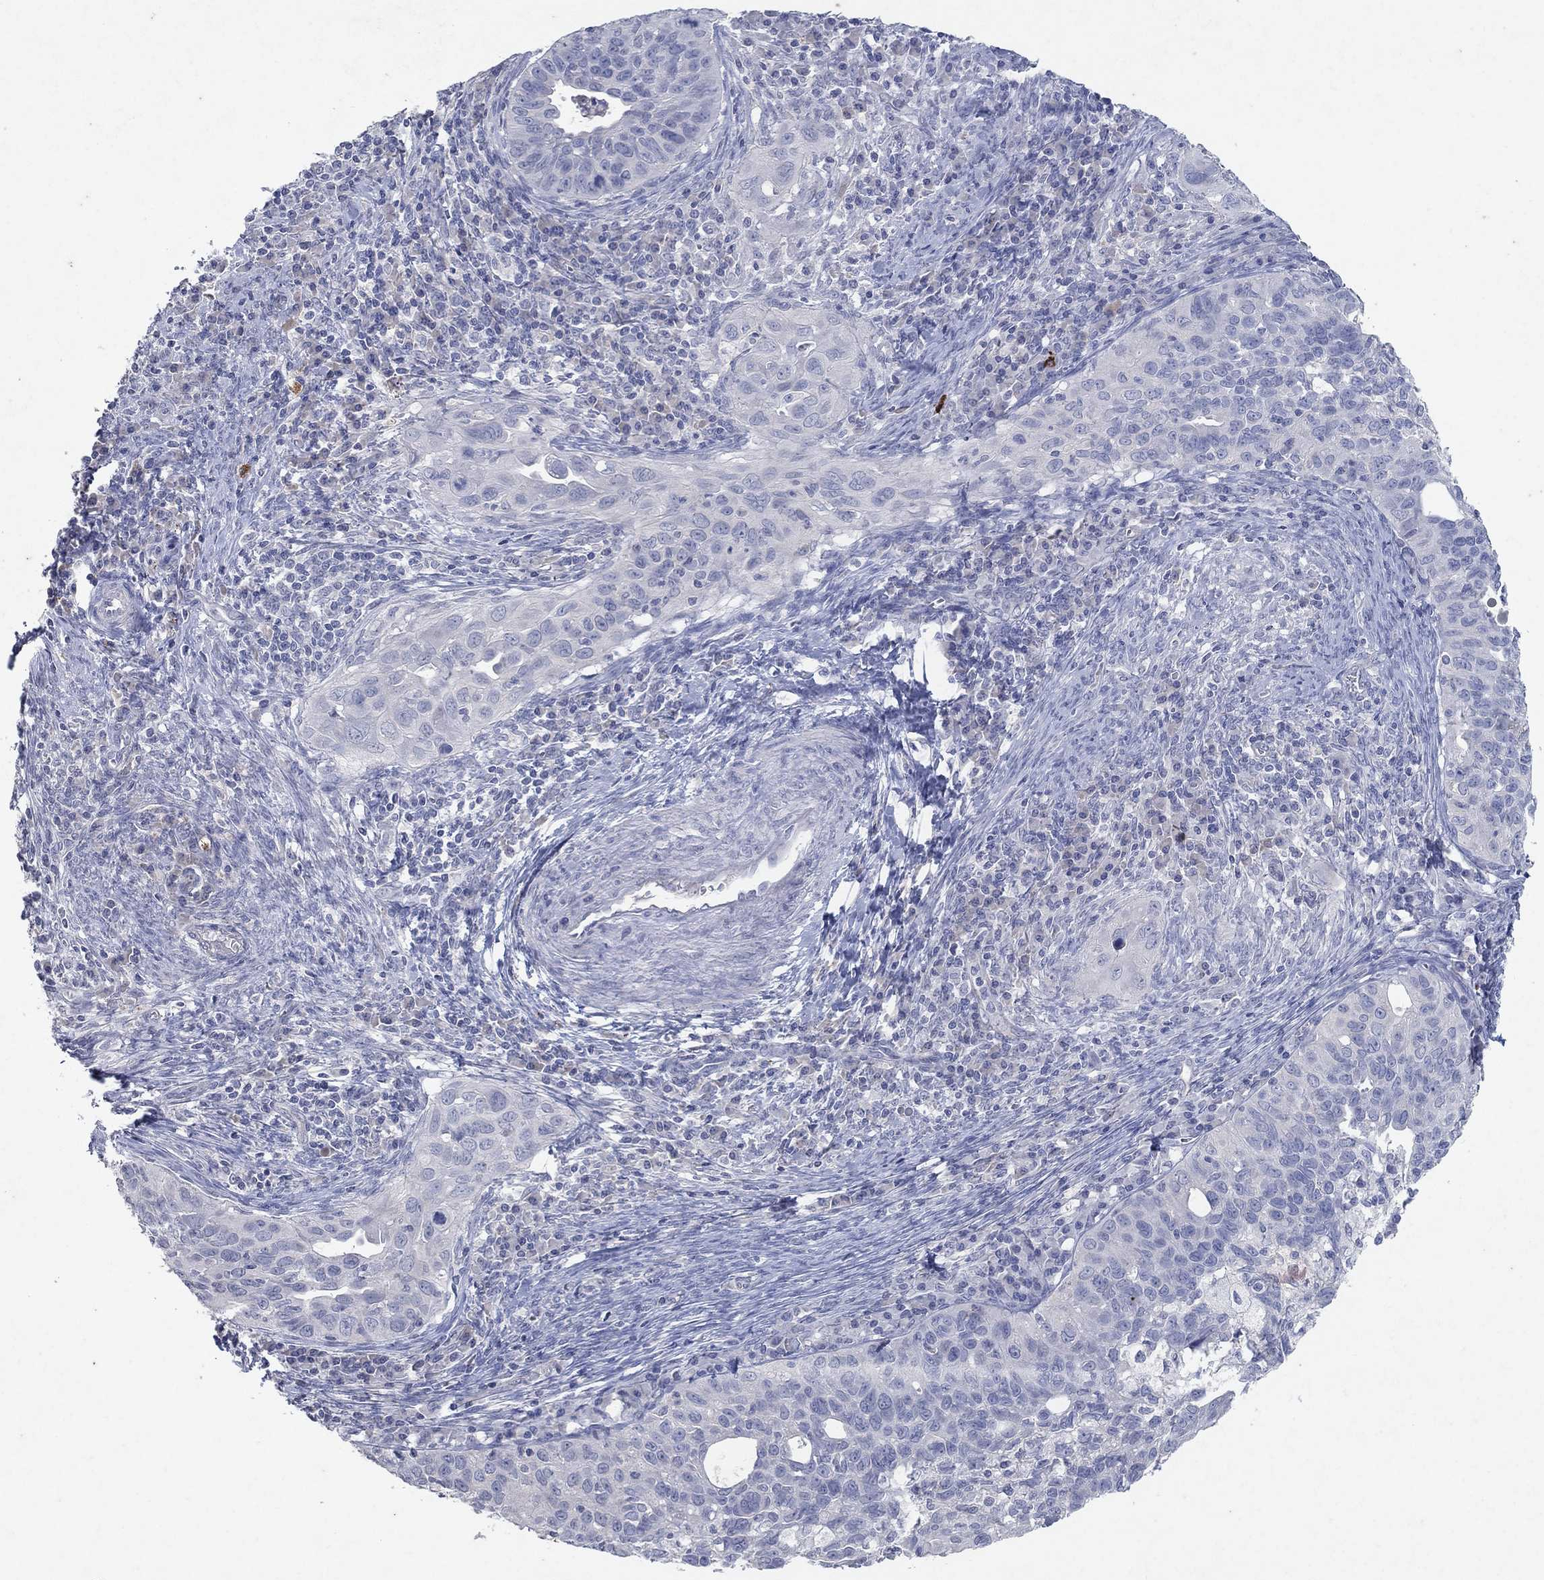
{"staining": {"intensity": "negative", "quantity": "none", "location": "none"}, "tissue": "cervical cancer", "cell_type": "Tumor cells", "image_type": "cancer", "snomed": [{"axis": "morphology", "description": "Squamous cell carcinoma, NOS"}, {"axis": "topography", "description": "Cervix"}], "caption": "Tumor cells are negative for protein expression in human cervical cancer (squamous cell carcinoma).", "gene": "KRT40", "patient": {"sex": "female", "age": 26}}